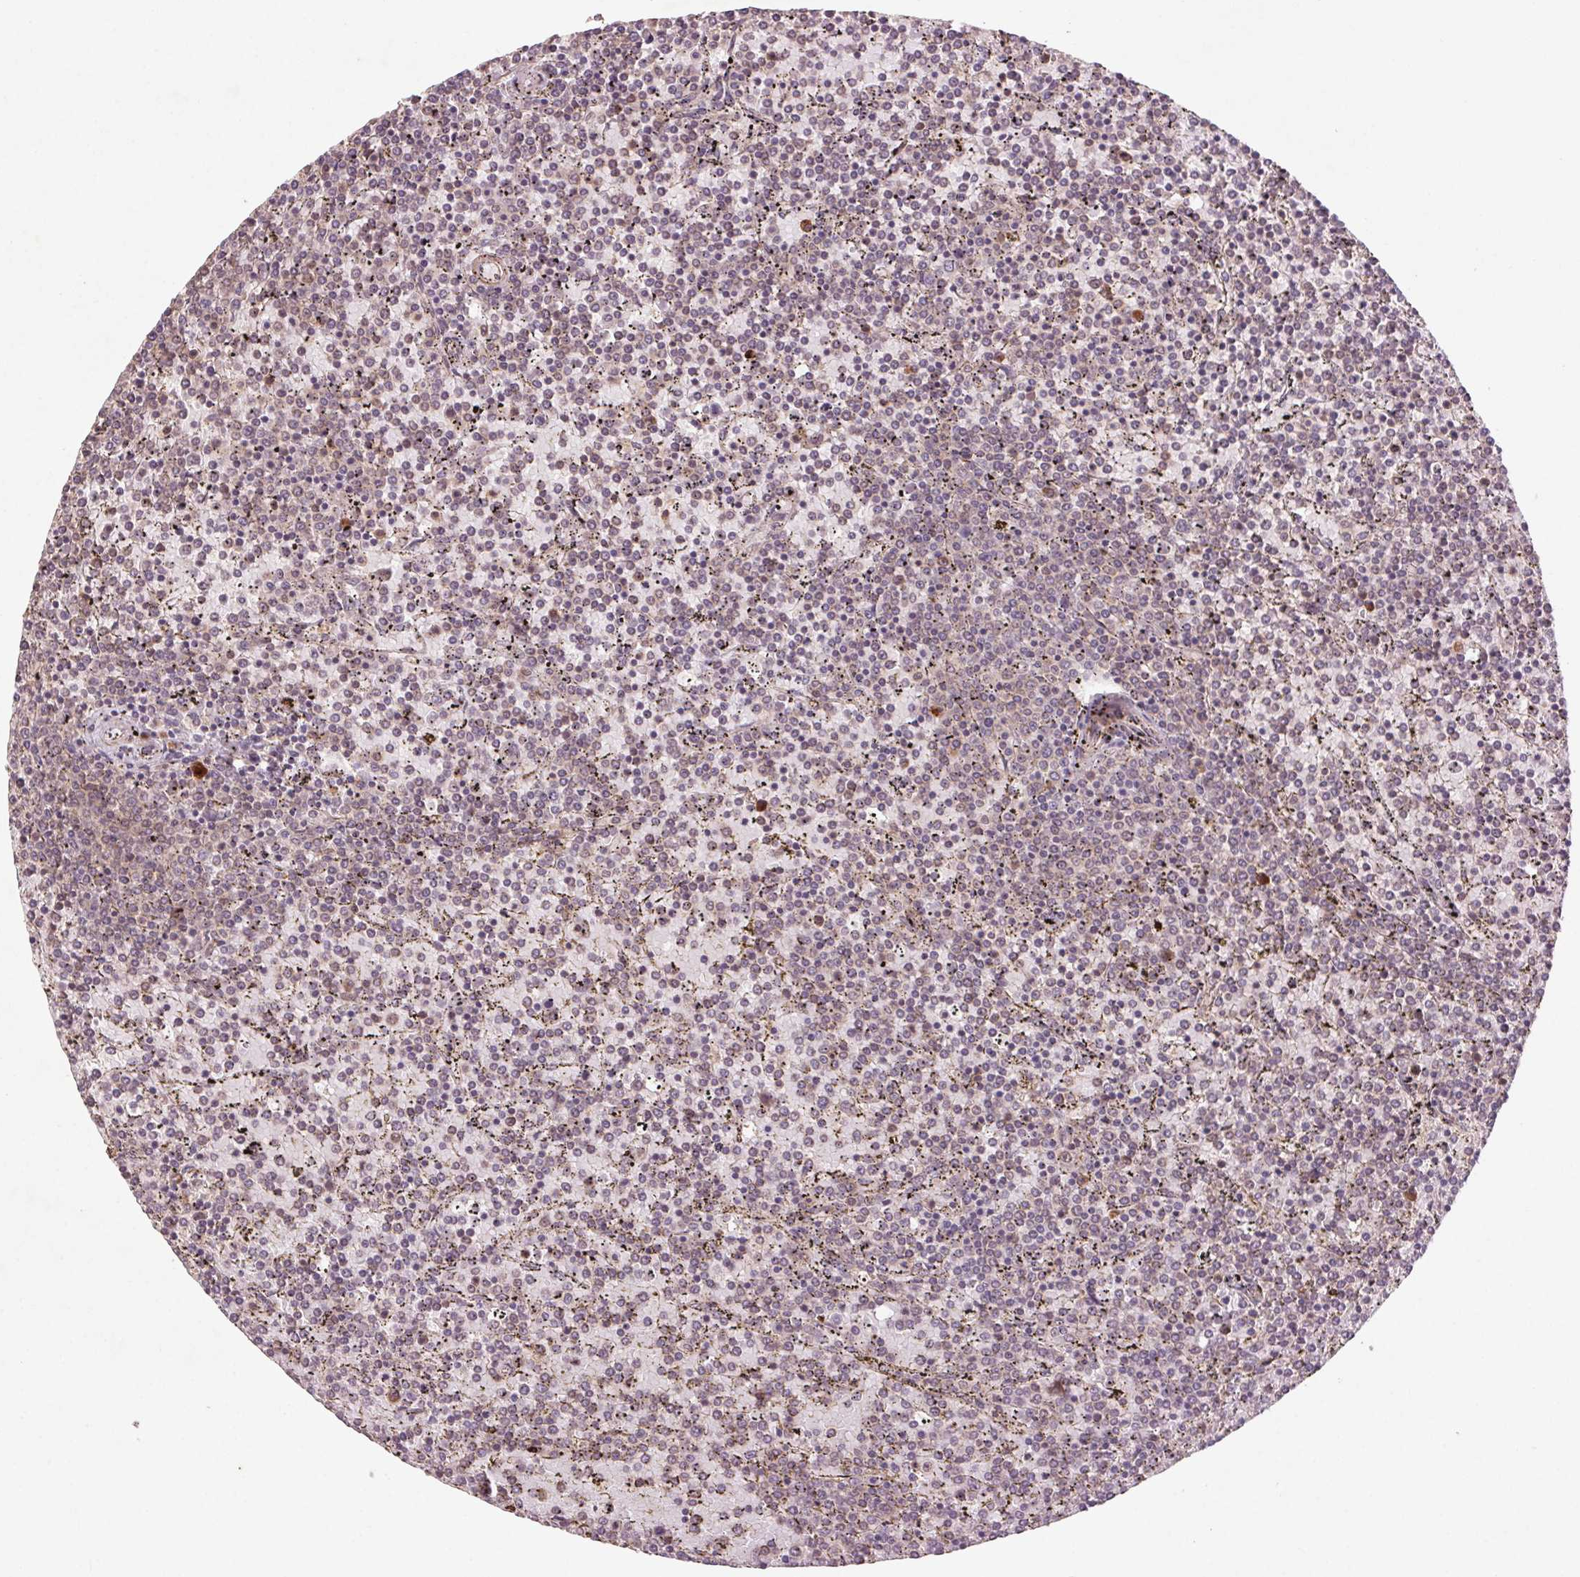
{"staining": {"intensity": "negative", "quantity": "none", "location": "none"}, "tissue": "lymphoma", "cell_type": "Tumor cells", "image_type": "cancer", "snomed": [{"axis": "morphology", "description": "Malignant lymphoma, non-Hodgkin's type, Low grade"}, {"axis": "topography", "description": "Spleen"}], "caption": "DAB immunohistochemical staining of lymphoma displays no significant positivity in tumor cells.", "gene": "SMLR1", "patient": {"sex": "female", "age": 77}}